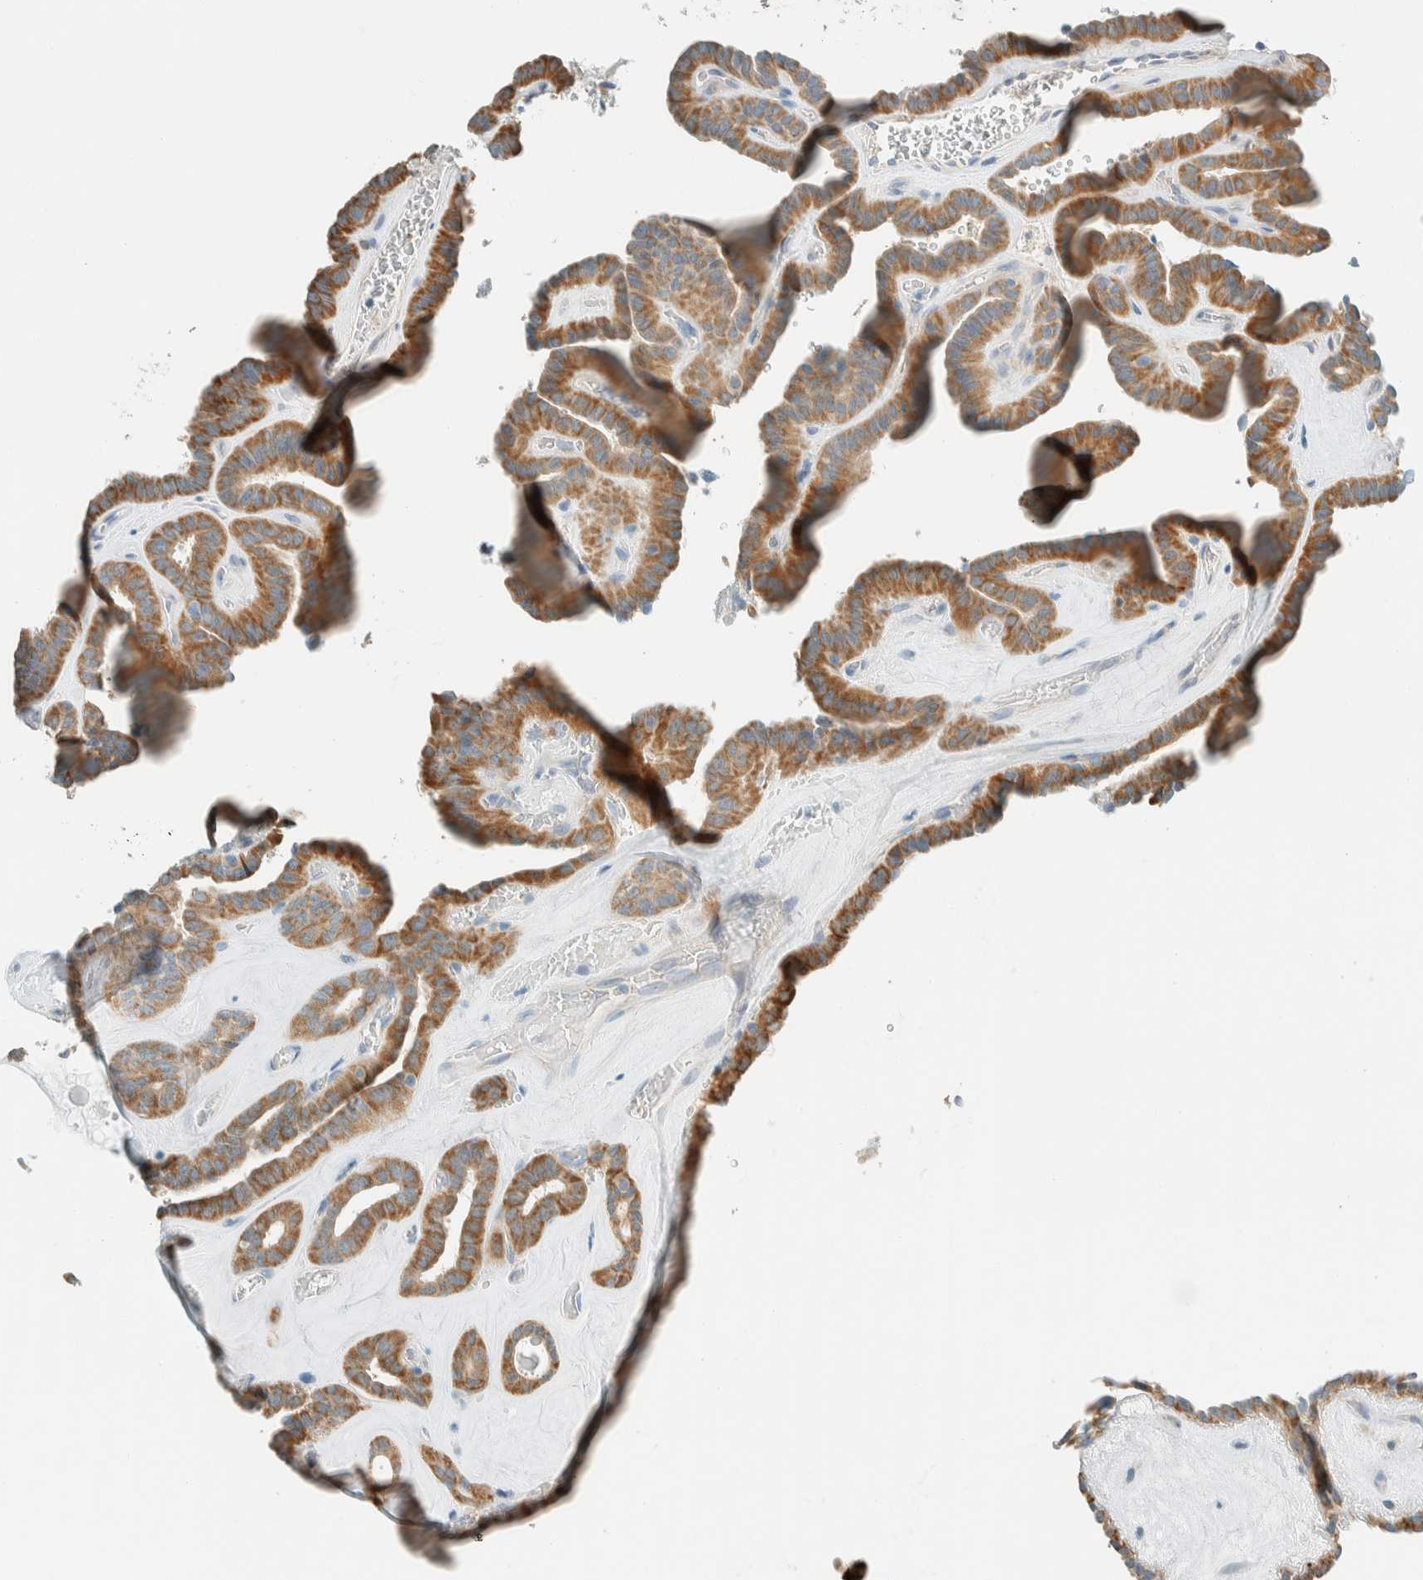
{"staining": {"intensity": "moderate", "quantity": ">75%", "location": "cytoplasmic/membranous"}, "tissue": "thyroid cancer", "cell_type": "Tumor cells", "image_type": "cancer", "snomed": [{"axis": "morphology", "description": "Papillary adenocarcinoma, NOS"}, {"axis": "topography", "description": "Thyroid gland"}], "caption": "An immunohistochemistry (IHC) image of neoplastic tissue is shown. Protein staining in brown shows moderate cytoplasmic/membranous positivity in thyroid cancer (papillary adenocarcinoma) within tumor cells.", "gene": "ALDH7A1", "patient": {"sex": "male", "age": 77}}